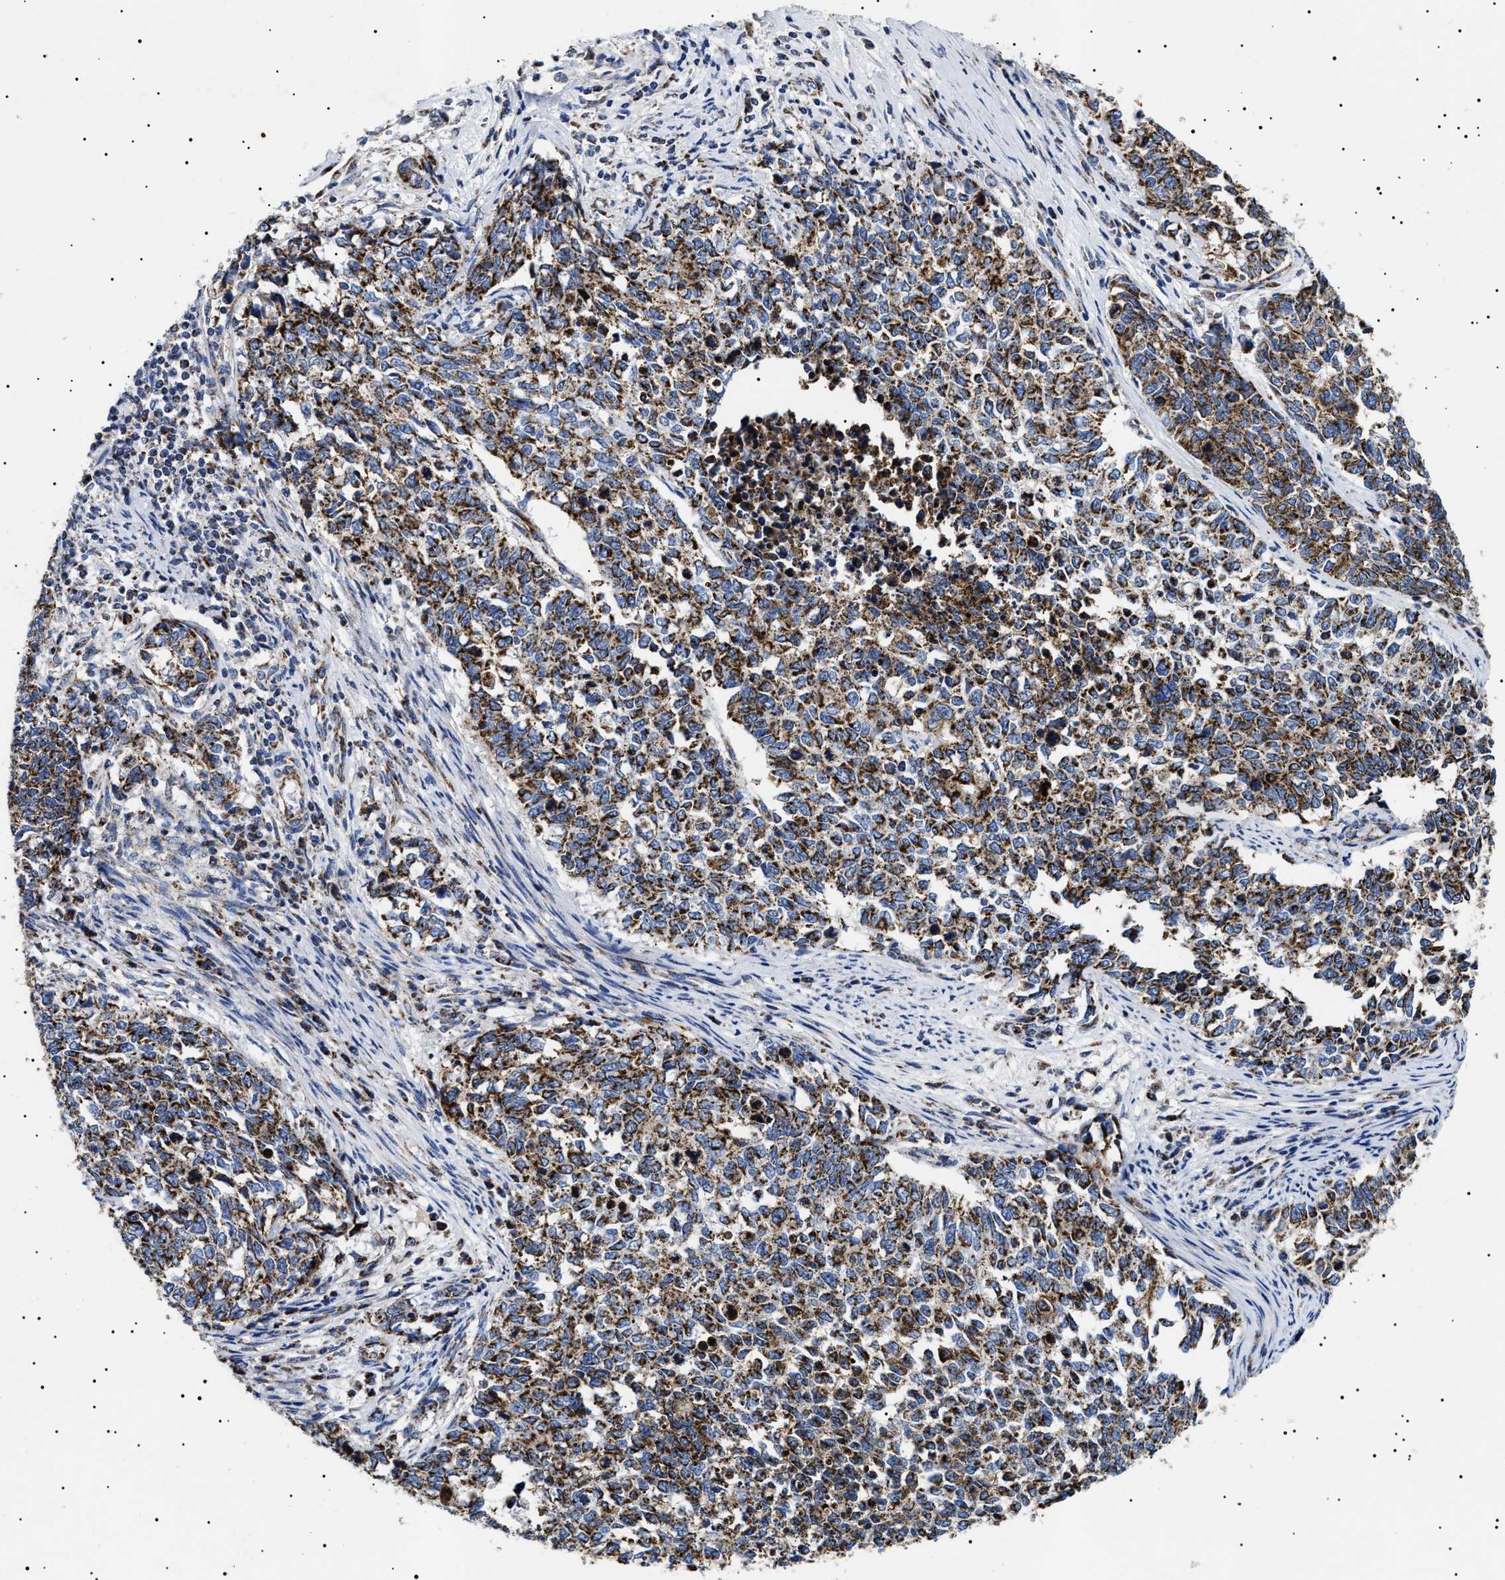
{"staining": {"intensity": "strong", "quantity": ">75%", "location": "cytoplasmic/membranous"}, "tissue": "cervical cancer", "cell_type": "Tumor cells", "image_type": "cancer", "snomed": [{"axis": "morphology", "description": "Squamous cell carcinoma, NOS"}, {"axis": "topography", "description": "Cervix"}], "caption": "Tumor cells exhibit strong cytoplasmic/membranous positivity in approximately >75% of cells in squamous cell carcinoma (cervical). (brown staining indicates protein expression, while blue staining denotes nuclei).", "gene": "CHRDL2", "patient": {"sex": "female", "age": 63}}